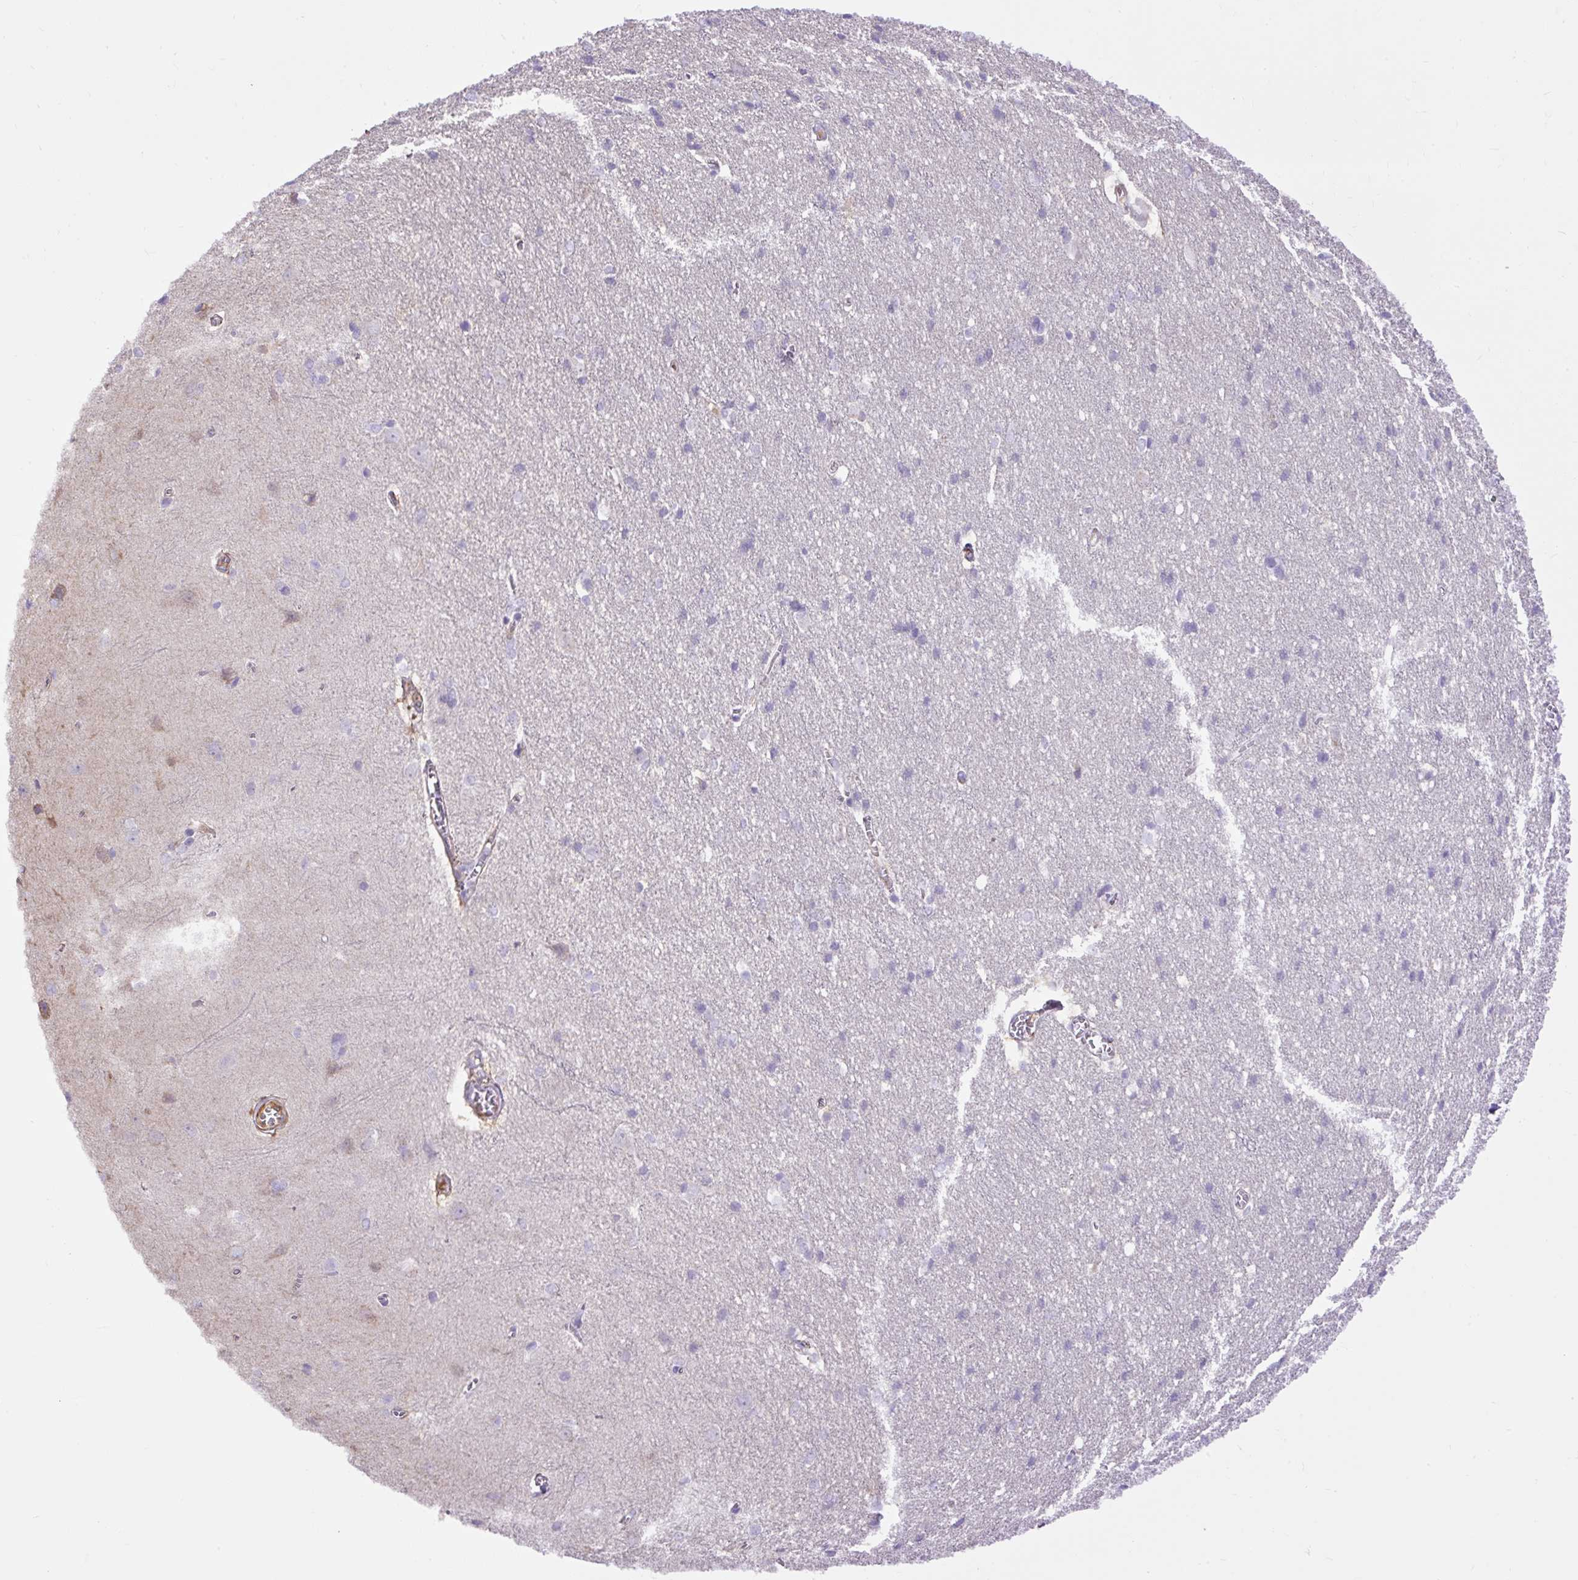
{"staining": {"intensity": "negative", "quantity": "none", "location": "none"}, "tissue": "cerebral cortex", "cell_type": "Endothelial cells", "image_type": "normal", "snomed": [{"axis": "morphology", "description": "Normal tissue, NOS"}, {"axis": "topography", "description": "Cerebral cortex"}], "caption": "Histopathology image shows no protein positivity in endothelial cells of unremarkable cerebral cortex. (DAB IHC, high magnification).", "gene": "SPTBN5", "patient": {"sex": "male", "age": 37}}